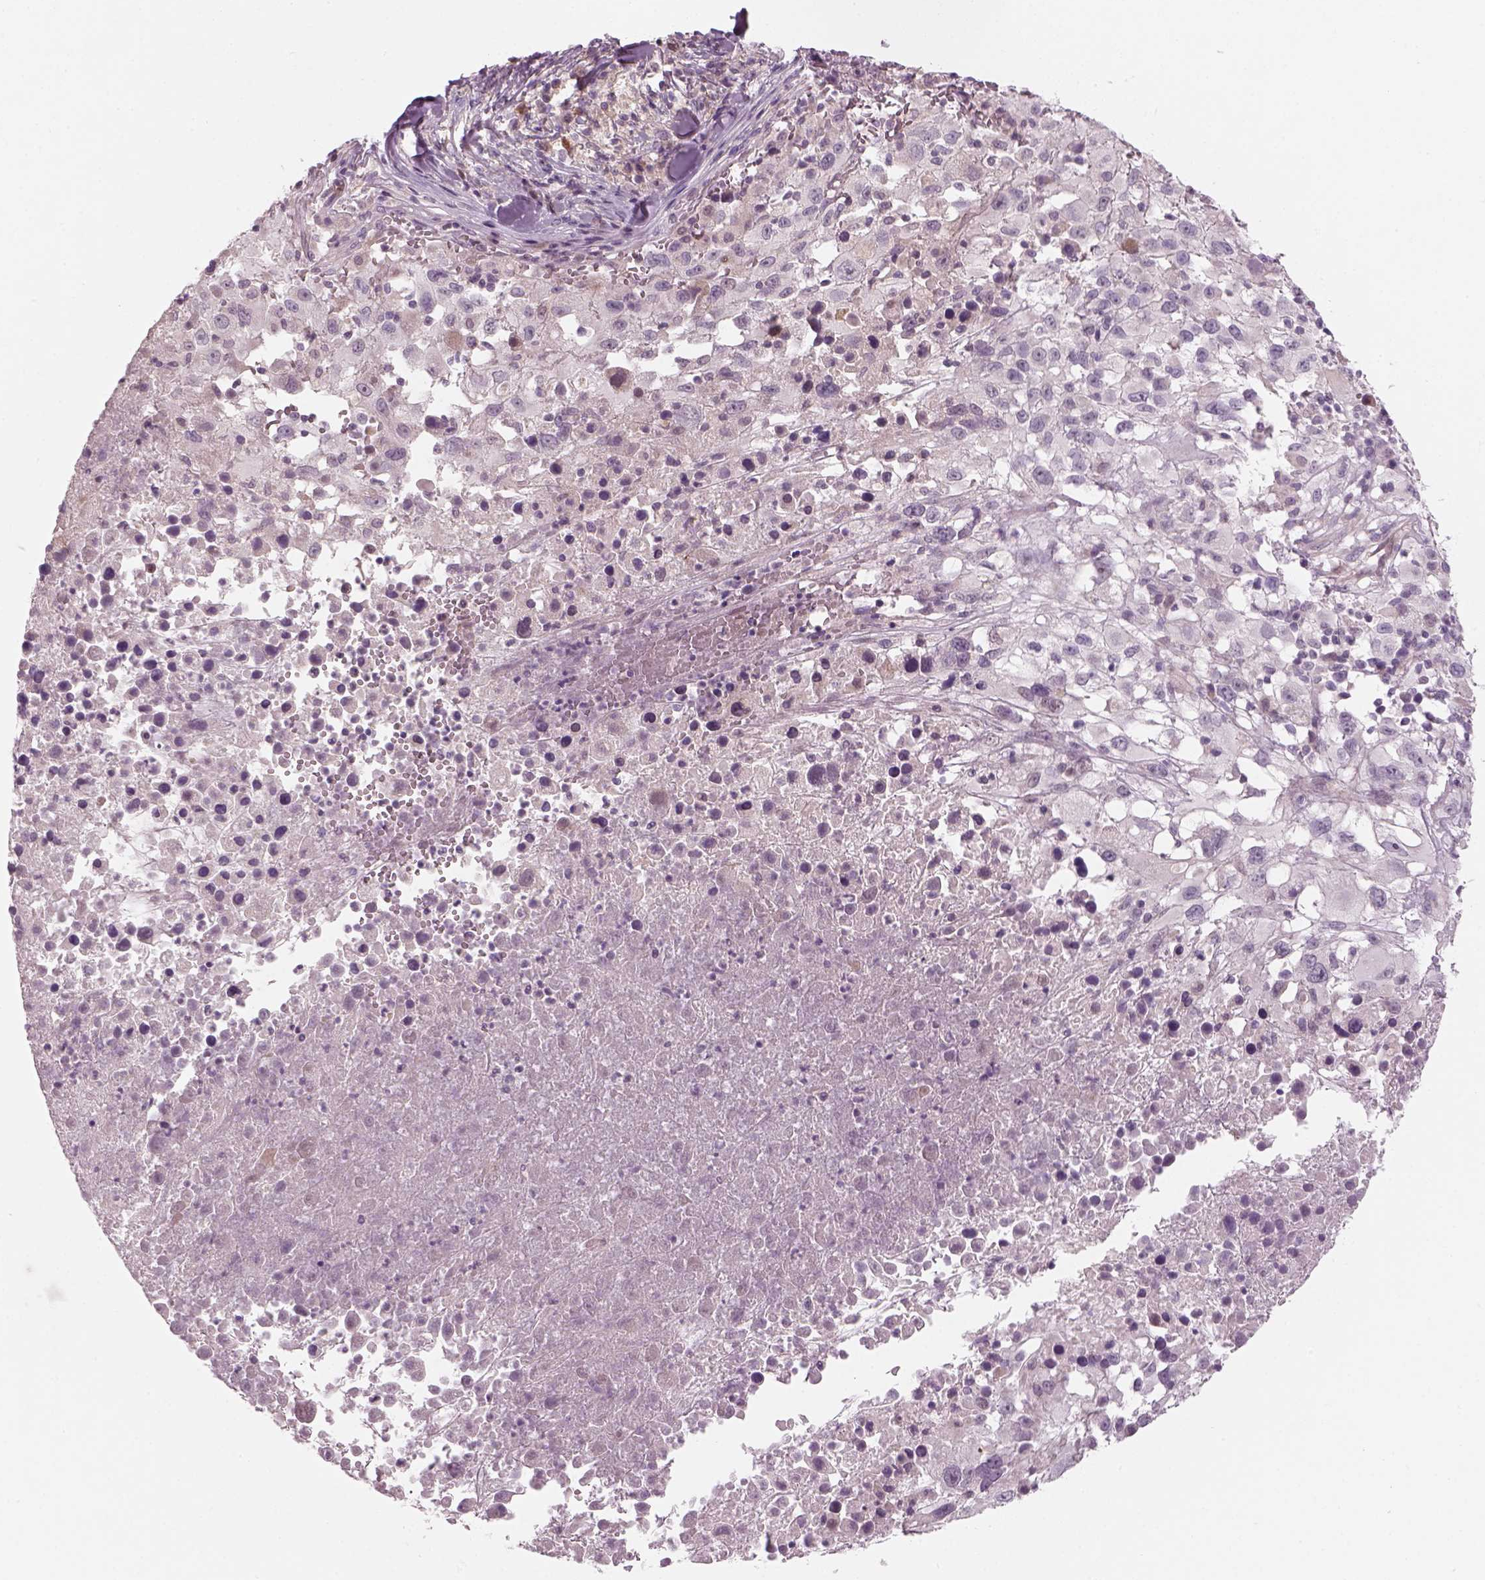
{"staining": {"intensity": "negative", "quantity": "none", "location": "none"}, "tissue": "melanoma", "cell_type": "Tumor cells", "image_type": "cancer", "snomed": [{"axis": "morphology", "description": "Malignant melanoma, Metastatic site"}, {"axis": "topography", "description": "Soft tissue"}], "caption": "DAB (3,3'-diaminobenzidine) immunohistochemical staining of human melanoma displays no significant staining in tumor cells.", "gene": "PENK", "patient": {"sex": "male", "age": 50}}